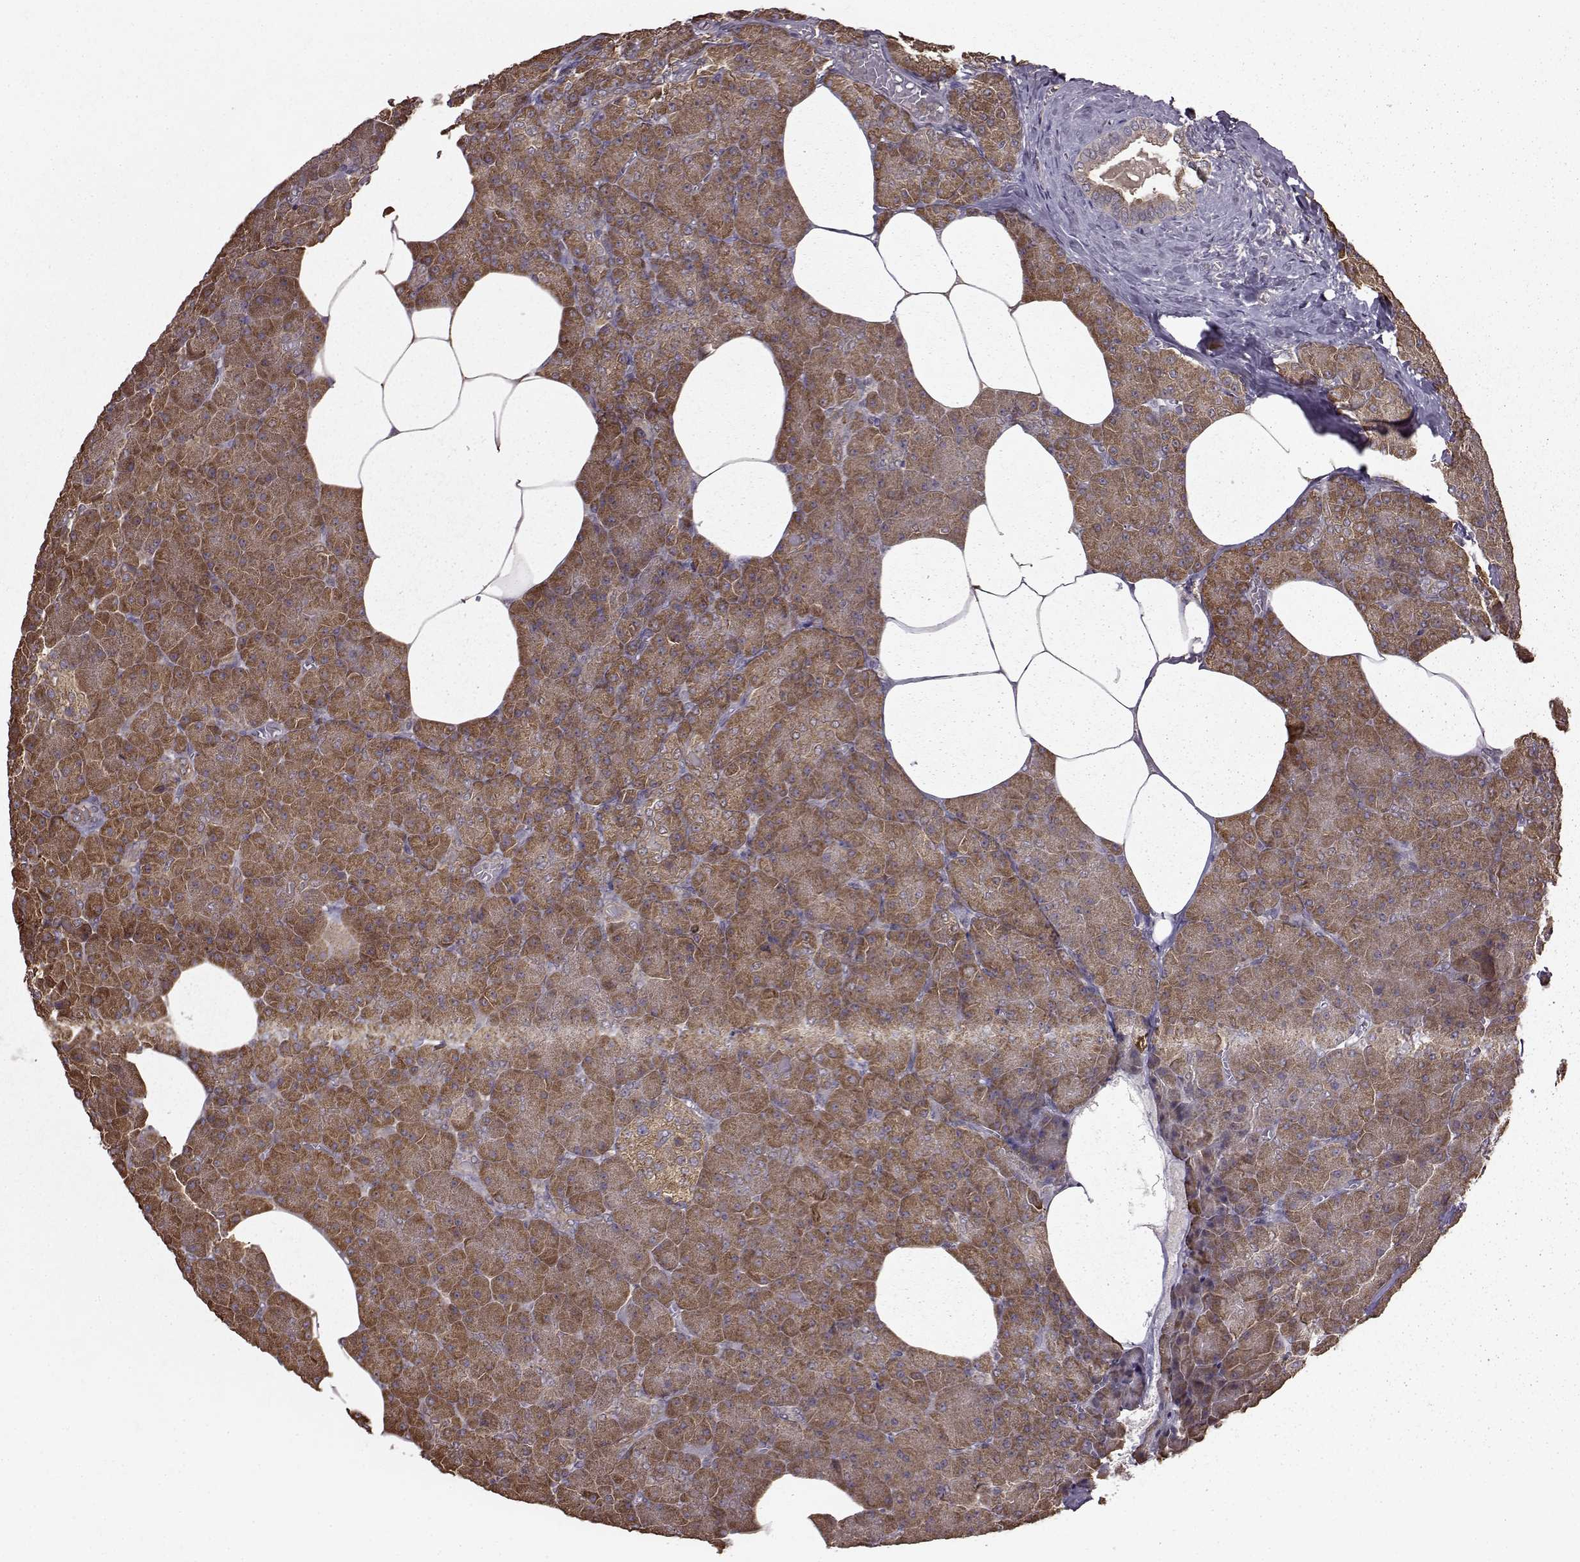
{"staining": {"intensity": "moderate", "quantity": ">75%", "location": "cytoplasmic/membranous"}, "tissue": "pancreas", "cell_type": "Exocrine glandular cells", "image_type": "normal", "snomed": [{"axis": "morphology", "description": "Normal tissue, NOS"}, {"axis": "topography", "description": "Pancreas"}], "caption": "IHC staining of unremarkable pancreas, which shows medium levels of moderate cytoplasmic/membranous positivity in about >75% of exocrine glandular cells indicating moderate cytoplasmic/membranous protein positivity. The staining was performed using DAB (3,3'-diaminobenzidine) (brown) for protein detection and nuclei were counterstained in hematoxylin (blue).", "gene": "NME1", "patient": {"sex": "female", "age": 45}}